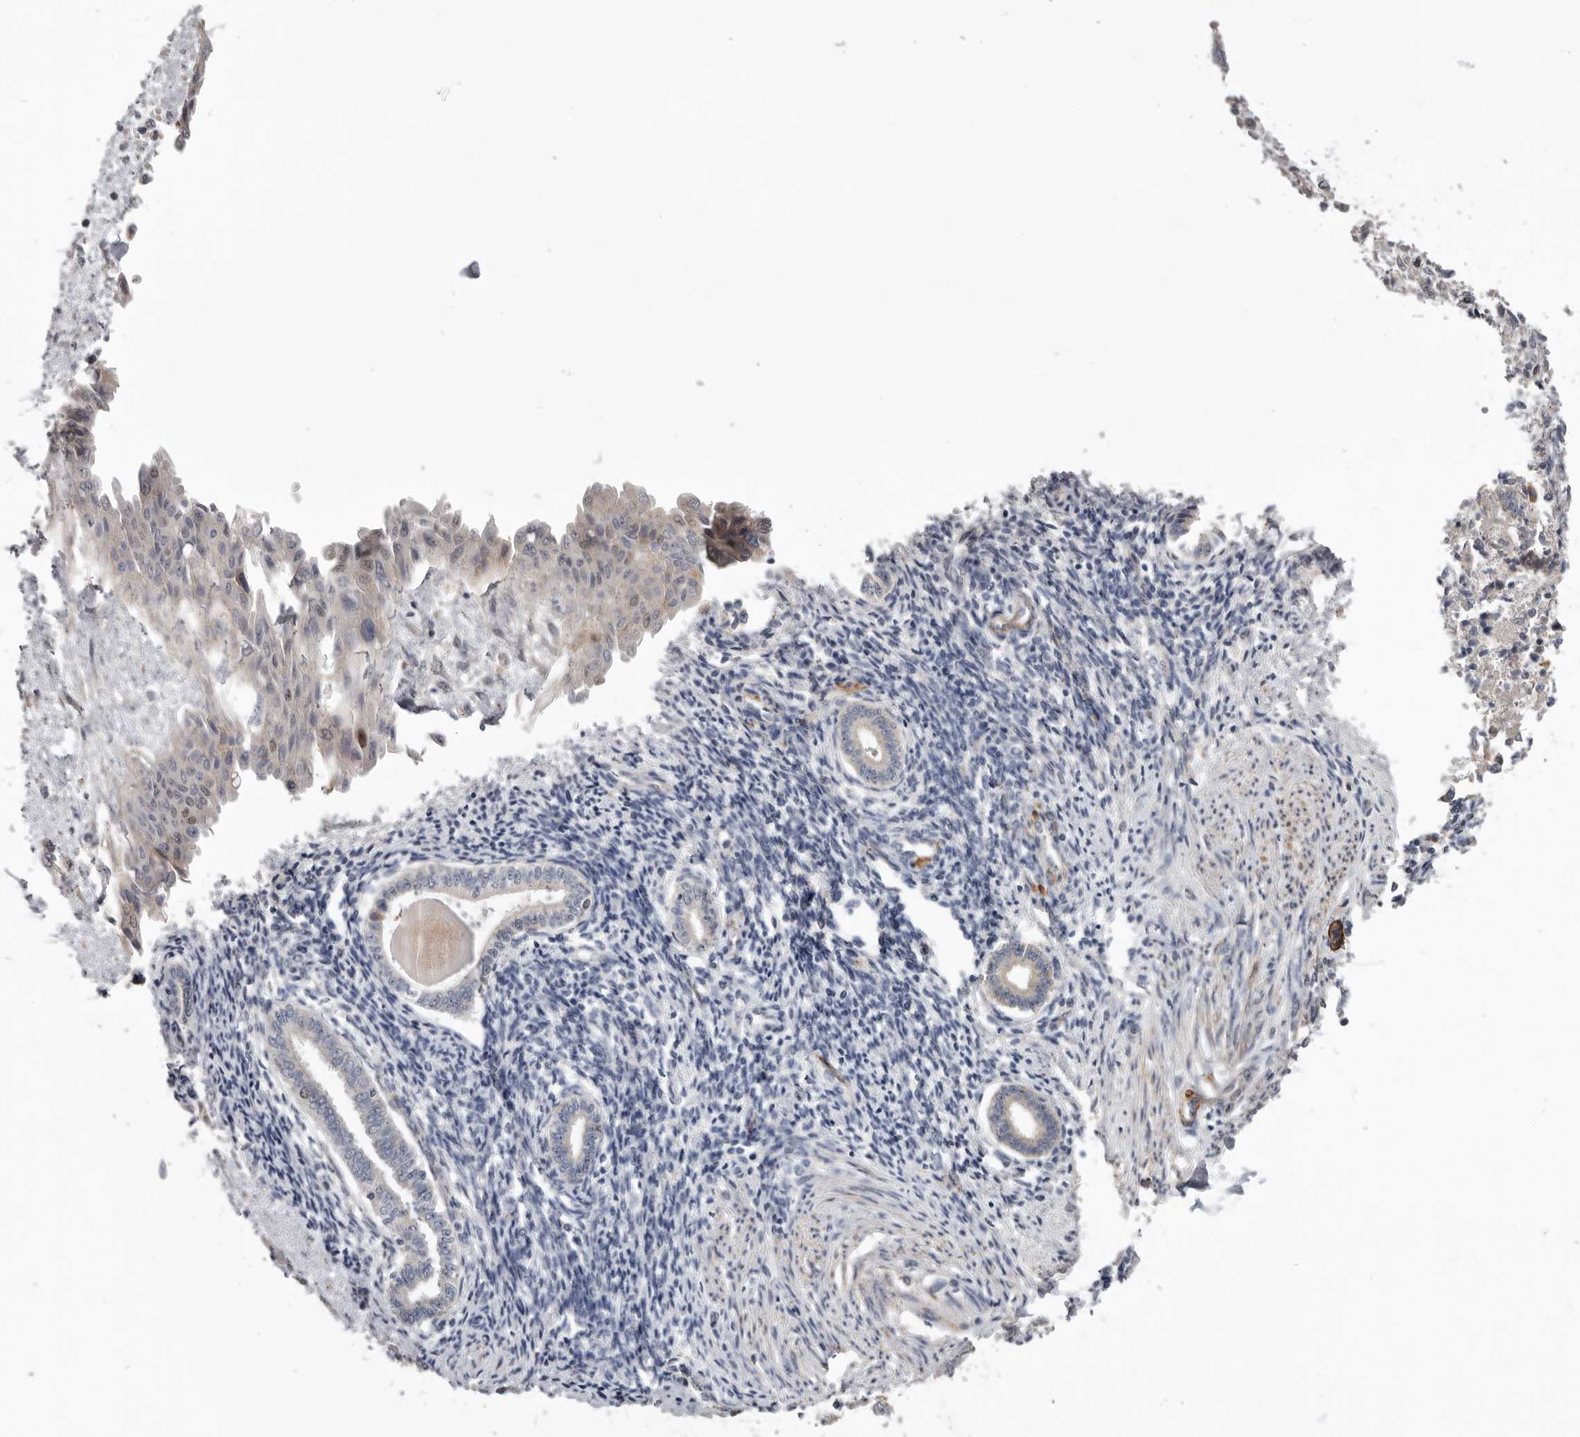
{"staining": {"intensity": "negative", "quantity": "none", "location": "none"}, "tissue": "endometrium", "cell_type": "Cells in endometrial stroma", "image_type": "normal", "snomed": [{"axis": "morphology", "description": "Normal tissue, NOS"}, {"axis": "topography", "description": "Endometrium"}], "caption": "This is an IHC photomicrograph of benign endometrium. There is no positivity in cells in endometrial stroma.", "gene": "CDCA8", "patient": {"sex": "female", "age": 56}}